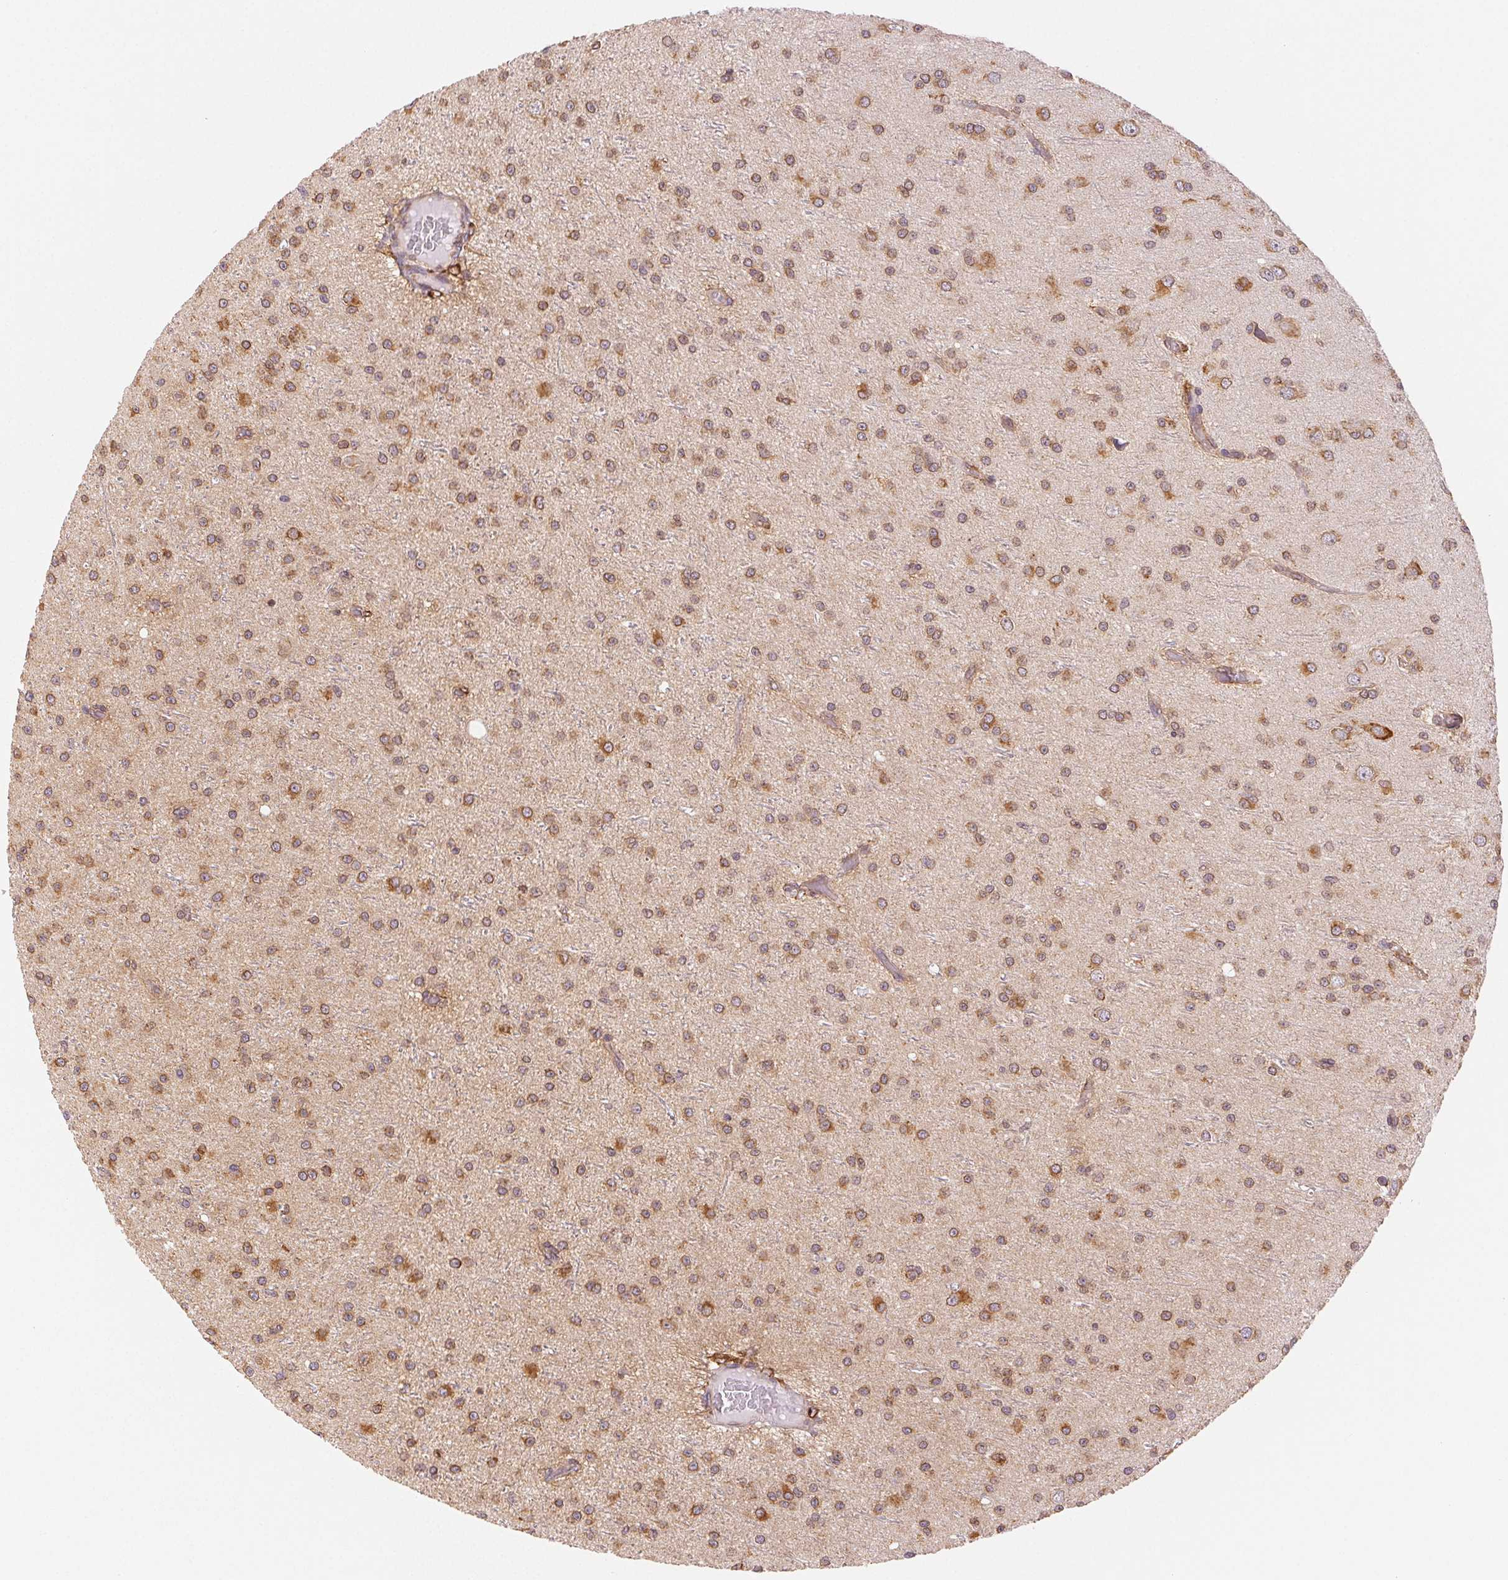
{"staining": {"intensity": "moderate", "quantity": ">75%", "location": "cytoplasmic/membranous"}, "tissue": "glioma", "cell_type": "Tumor cells", "image_type": "cancer", "snomed": [{"axis": "morphology", "description": "Glioma, malignant, Low grade"}, {"axis": "topography", "description": "Brain"}], "caption": "A photomicrograph of human glioma stained for a protein reveals moderate cytoplasmic/membranous brown staining in tumor cells.", "gene": "RCN3", "patient": {"sex": "male", "age": 27}}